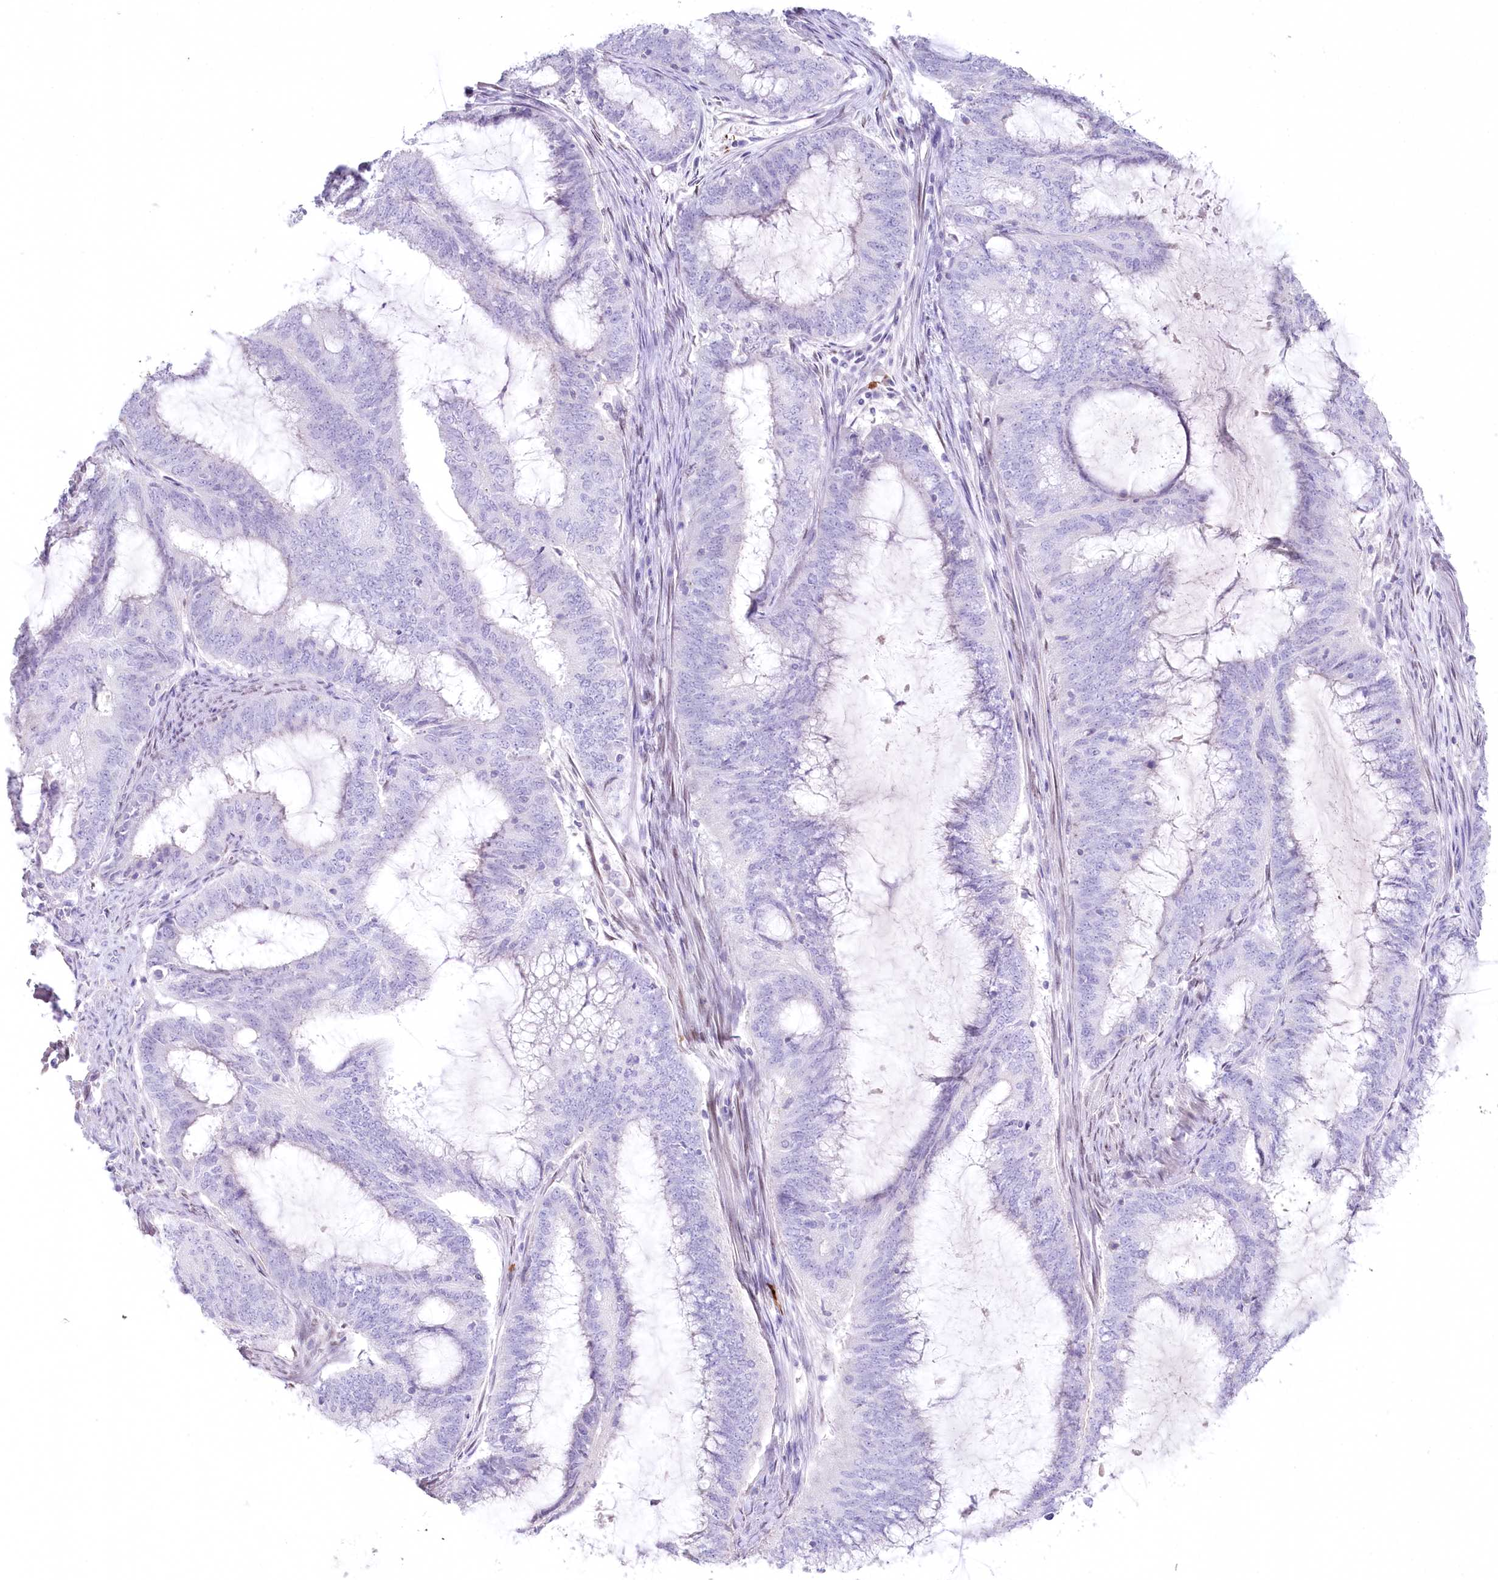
{"staining": {"intensity": "negative", "quantity": "none", "location": "none"}, "tissue": "endometrial cancer", "cell_type": "Tumor cells", "image_type": "cancer", "snomed": [{"axis": "morphology", "description": "Adenocarcinoma, NOS"}, {"axis": "topography", "description": "Endometrium"}], "caption": "Adenocarcinoma (endometrial) was stained to show a protein in brown. There is no significant expression in tumor cells.", "gene": "MYOZ1", "patient": {"sex": "female", "age": 51}}